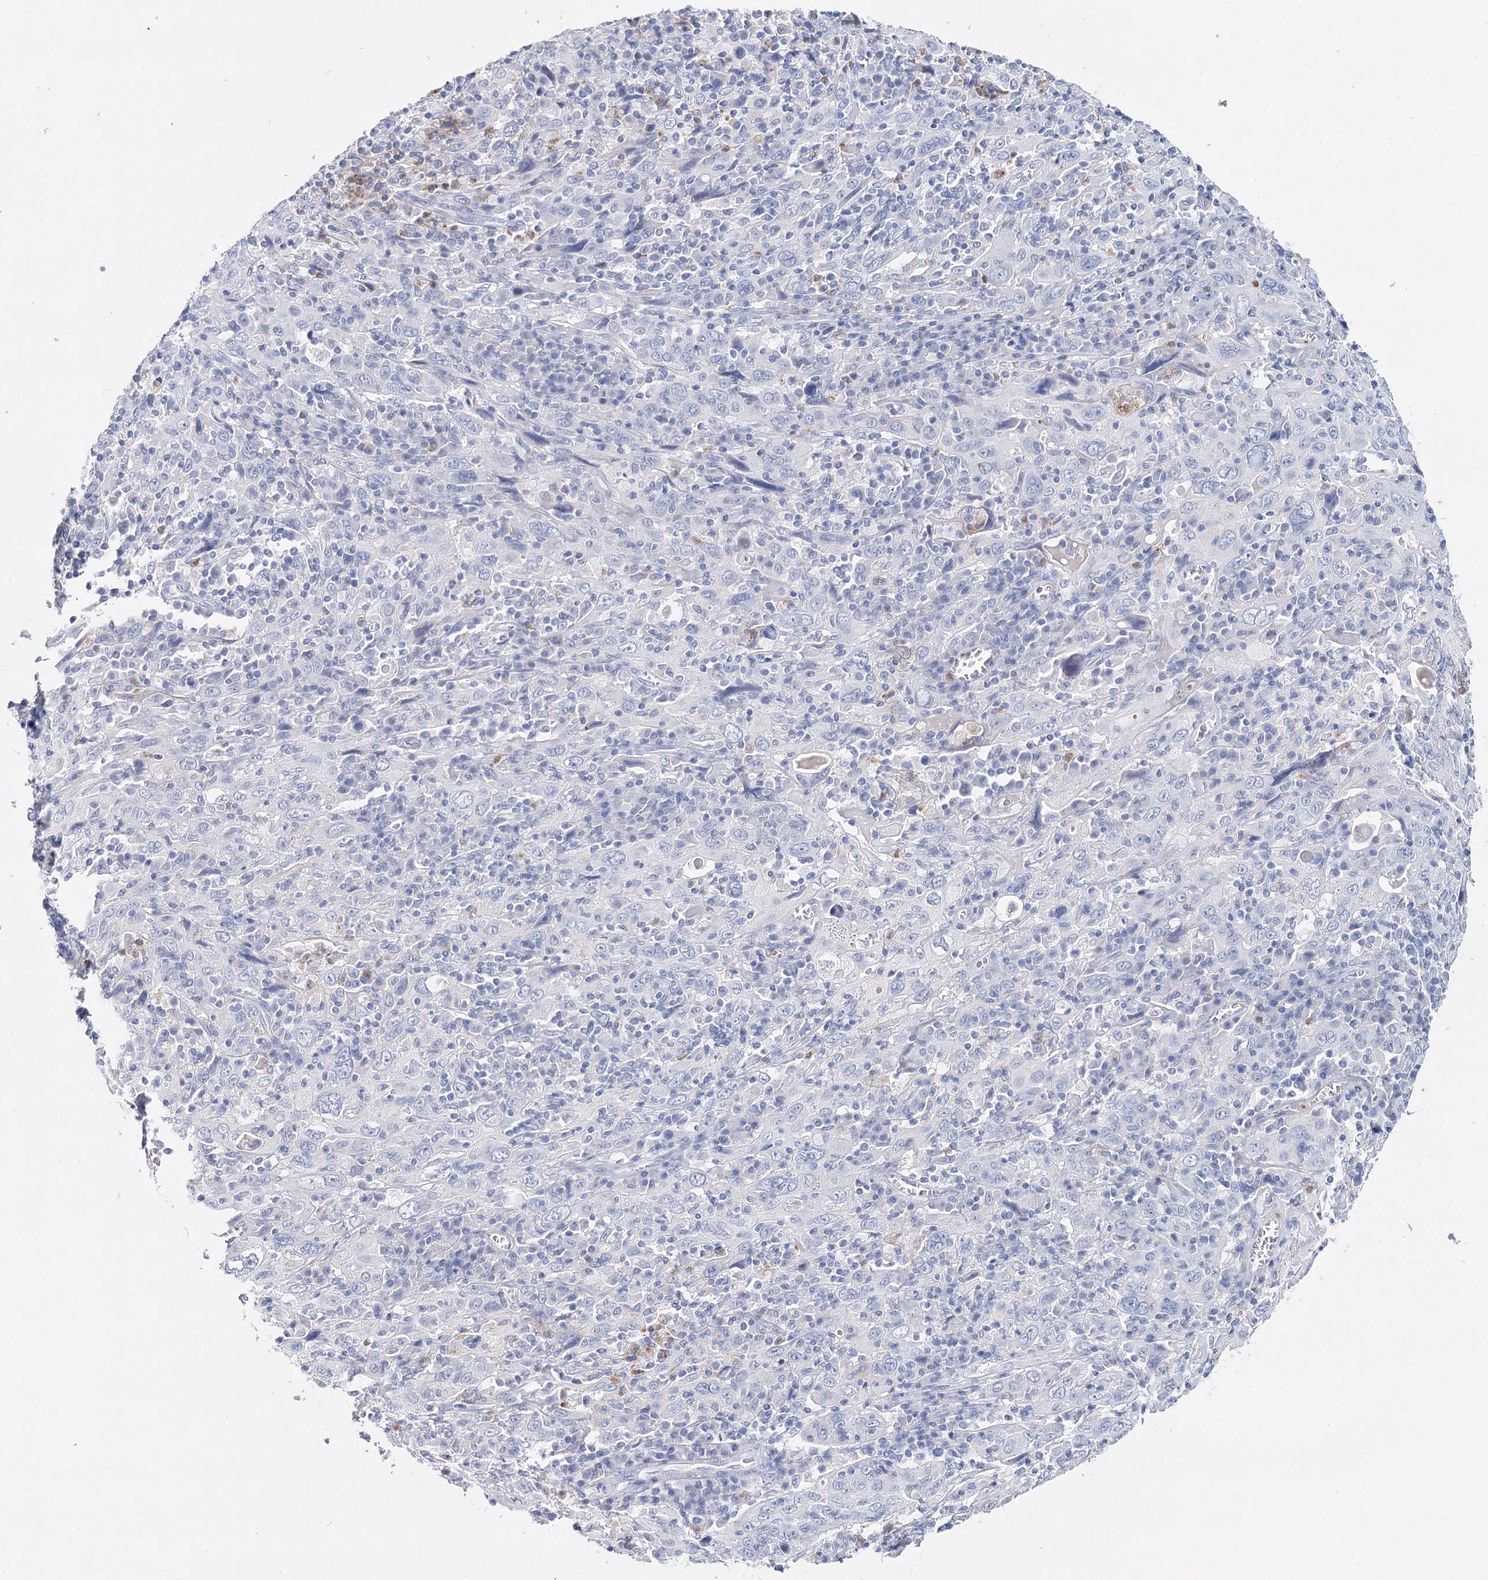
{"staining": {"intensity": "negative", "quantity": "none", "location": "none"}, "tissue": "cervical cancer", "cell_type": "Tumor cells", "image_type": "cancer", "snomed": [{"axis": "morphology", "description": "Squamous cell carcinoma, NOS"}, {"axis": "topography", "description": "Cervix"}], "caption": "Human cervical cancer stained for a protein using immunohistochemistry (IHC) exhibits no staining in tumor cells.", "gene": "CEACAM8", "patient": {"sex": "female", "age": 46}}